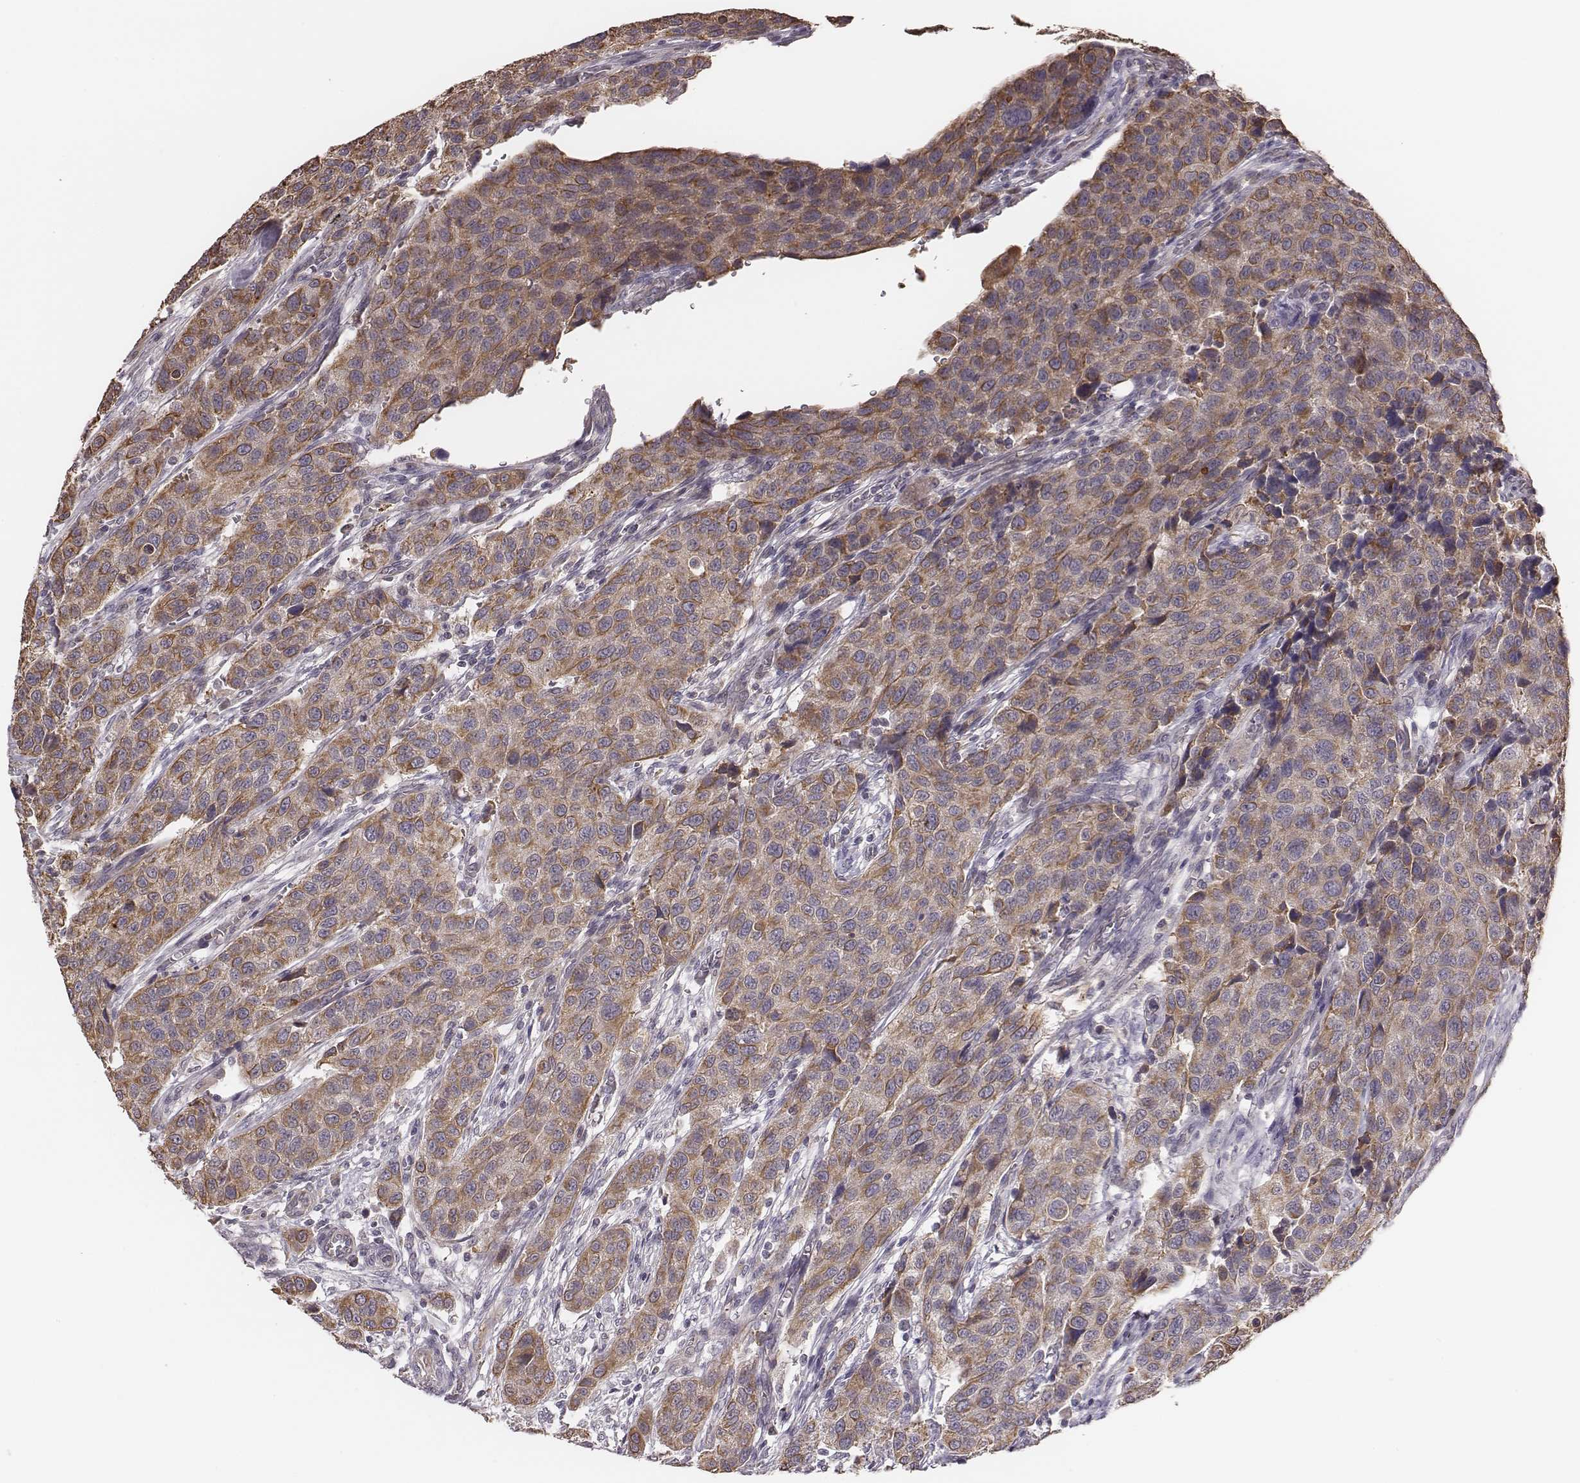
{"staining": {"intensity": "moderate", "quantity": ">75%", "location": "cytoplasmic/membranous"}, "tissue": "urothelial cancer", "cell_type": "Tumor cells", "image_type": "cancer", "snomed": [{"axis": "morphology", "description": "Urothelial carcinoma, High grade"}, {"axis": "topography", "description": "Urinary bladder"}], "caption": "Immunohistochemistry (IHC) (DAB (3,3'-diaminobenzidine)) staining of human urothelial cancer demonstrates moderate cytoplasmic/membranous protein positivity in about >75% of tumor cells.", "gene": "HAVCR1", "patient": {"sex": "female", "age": 58}}